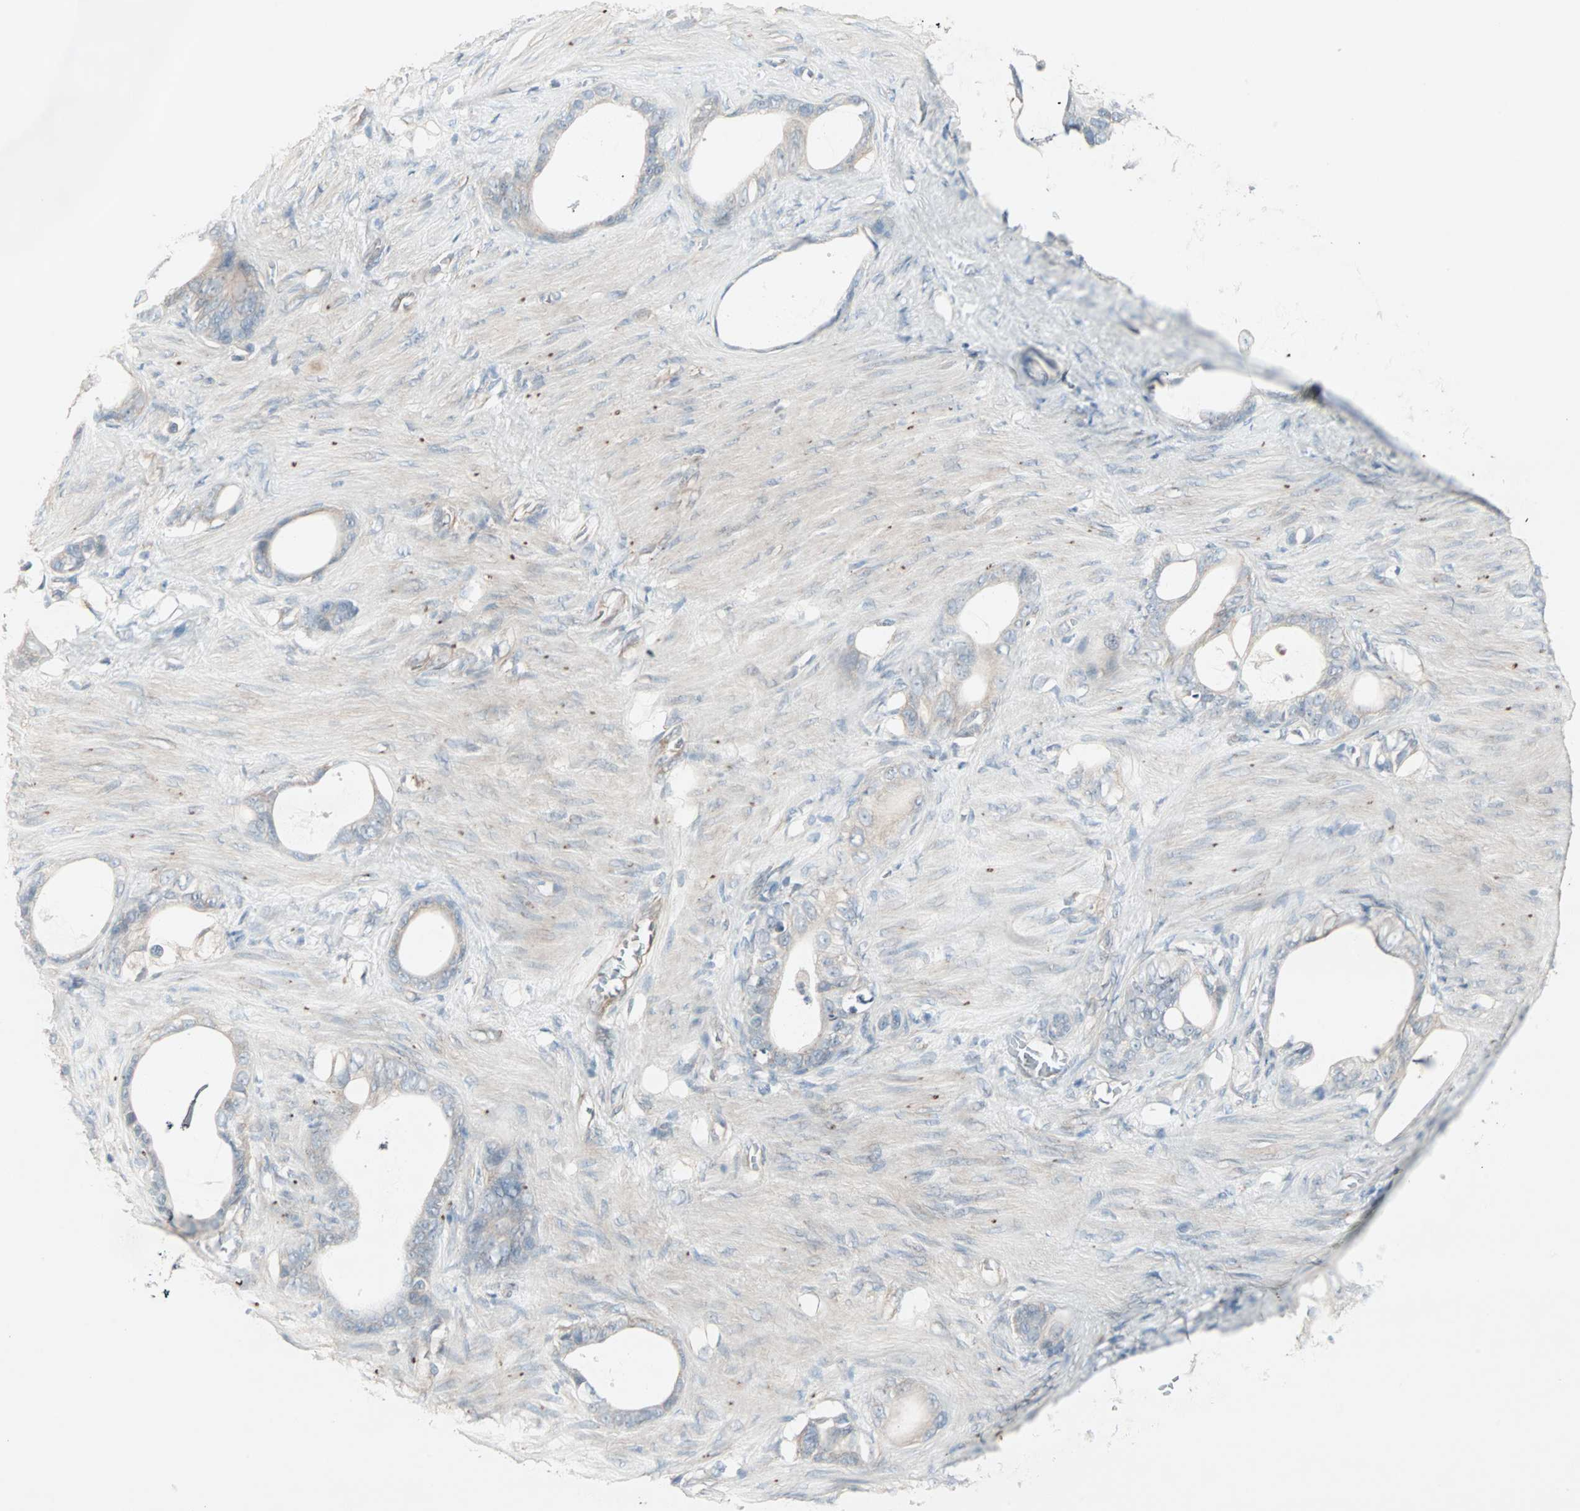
{"staining": {"intensity": "negative", "quantity": "none", "location": "none"}, "tissue": "stomach cancer", "cell_type": "Tumor cells", "image_type": "cancer", "snomed": [{"axis": "morphology", "description": "Adenocarcinoma, NOS"}, {"axis": "topography", "description": "Stomach"}], "caption": "Tumor cells show no significant positivity in stomach adenocarcinoma.", "gene": "JMJD7-PLA2G4B", "patient": {"sex": "female", "age": 75}}